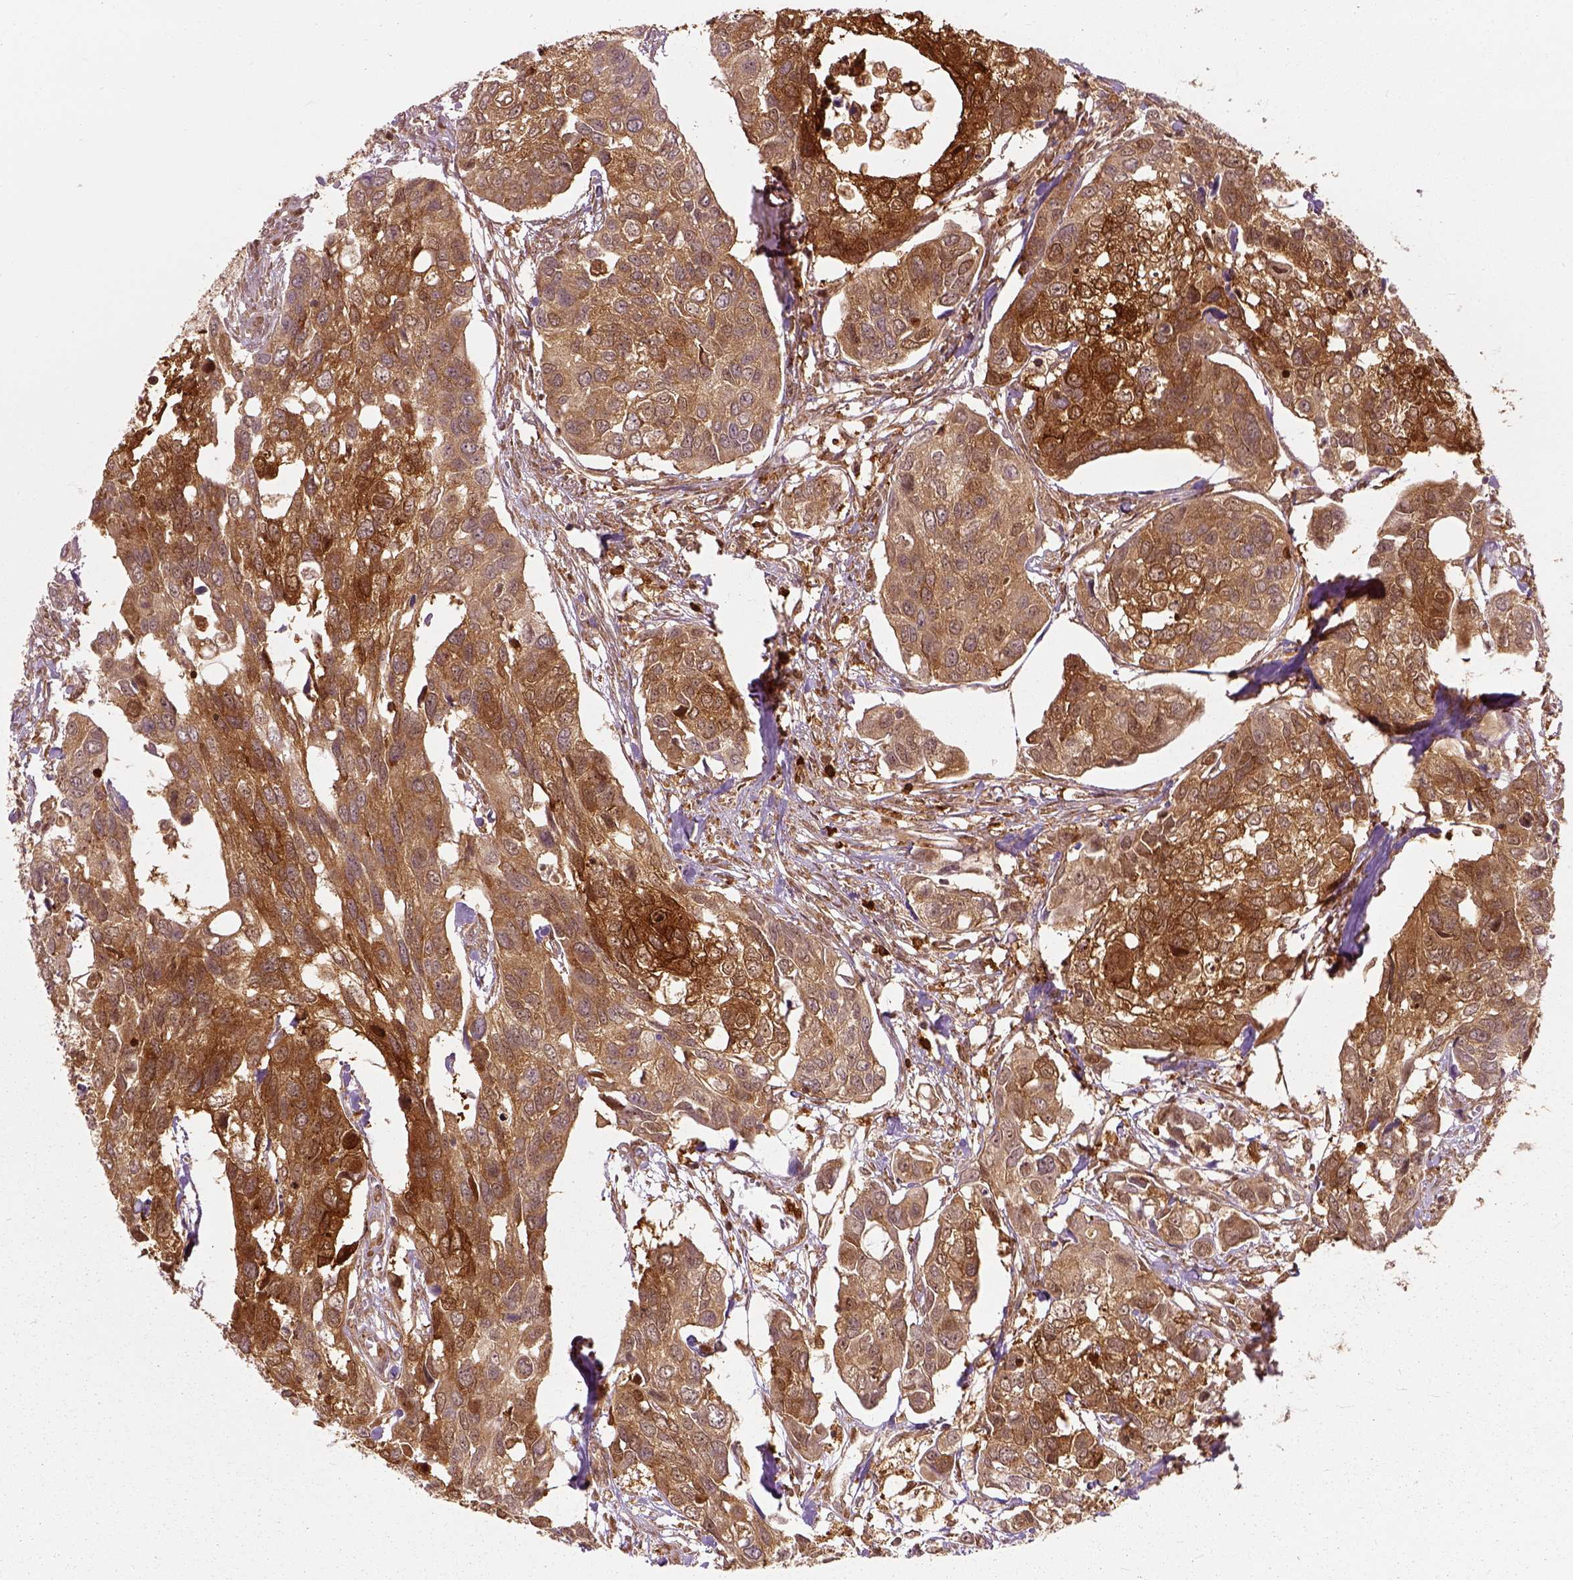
{"staining": {"intensity": "moderate", "quantity": ">75%", "location": "cytoplasmic/membranous"}, "tissue": "urothelial cancer", "cell_type": "Tumor cells", "image_type": "cancer", "snomed": [{"axis": "morphology", "description": "Urothelial carcinoma, High grade"}, {"axis": "topography", "description": "Urinary bladder"}], "caption": "The image exhibits staining of urothelial cancer, revealing moderate cytoplasmic/membranous protein positivity (brown color) within tumor cells.", "gene": "GPI", "patient": {"sex": "male", "age": 60}}